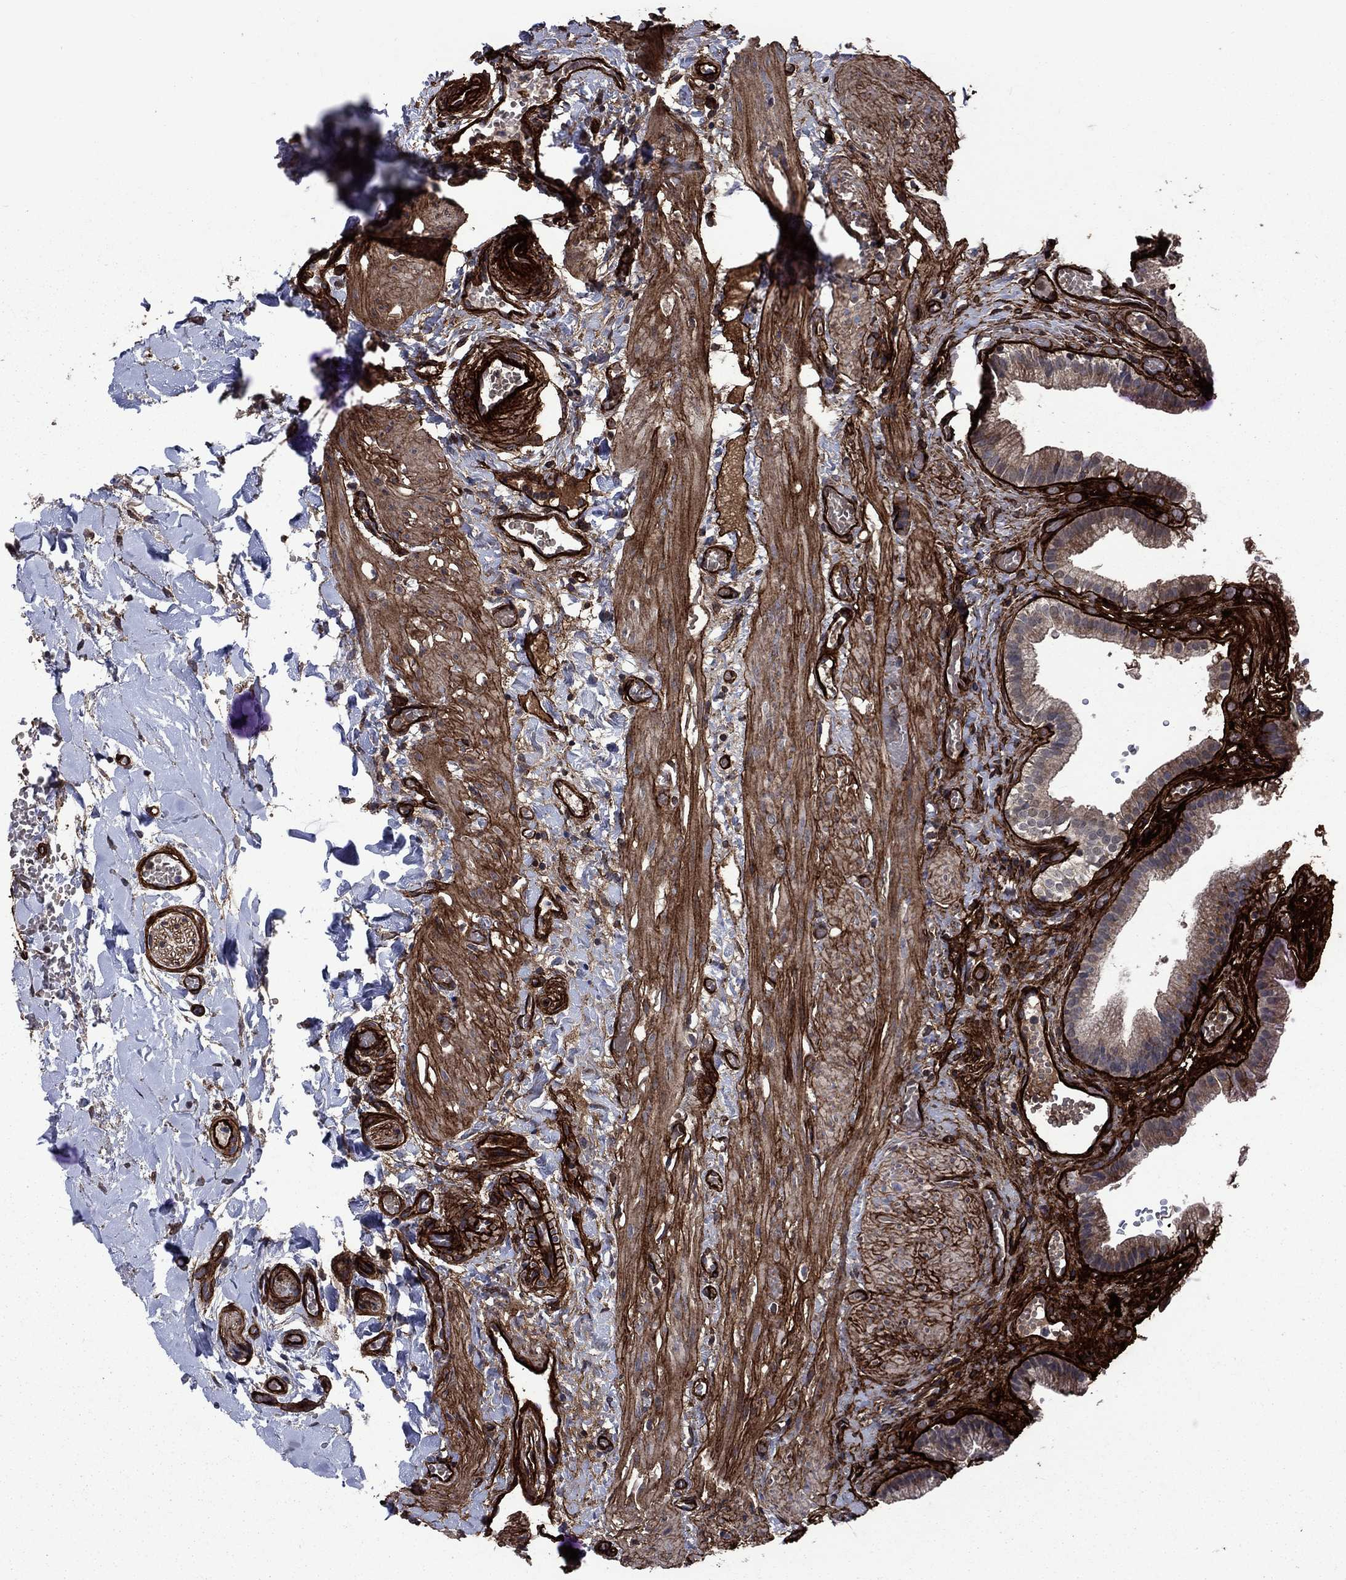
{"staining": {"intensity": "moderate", "quantity": "<25%", "location": "cytoplasmic/membranous"}, "tissue": "gallbladder", "cell_type": "Glandular cells", "image_type": "normal", "snomed": [{"axis": "morphology", "description": "Normal tissue, NOS"}, {"axis": "topography", "description": "Gallbladder"}], "caption": "The immunohistochemical stain shows moderate cytoplasmic/membranous expression in glandular cells of unremarkable gallbladder. Nuclei are stained in blue.", "gene": "COL18A1", "patient": {"sex": "female", "age": 24}}